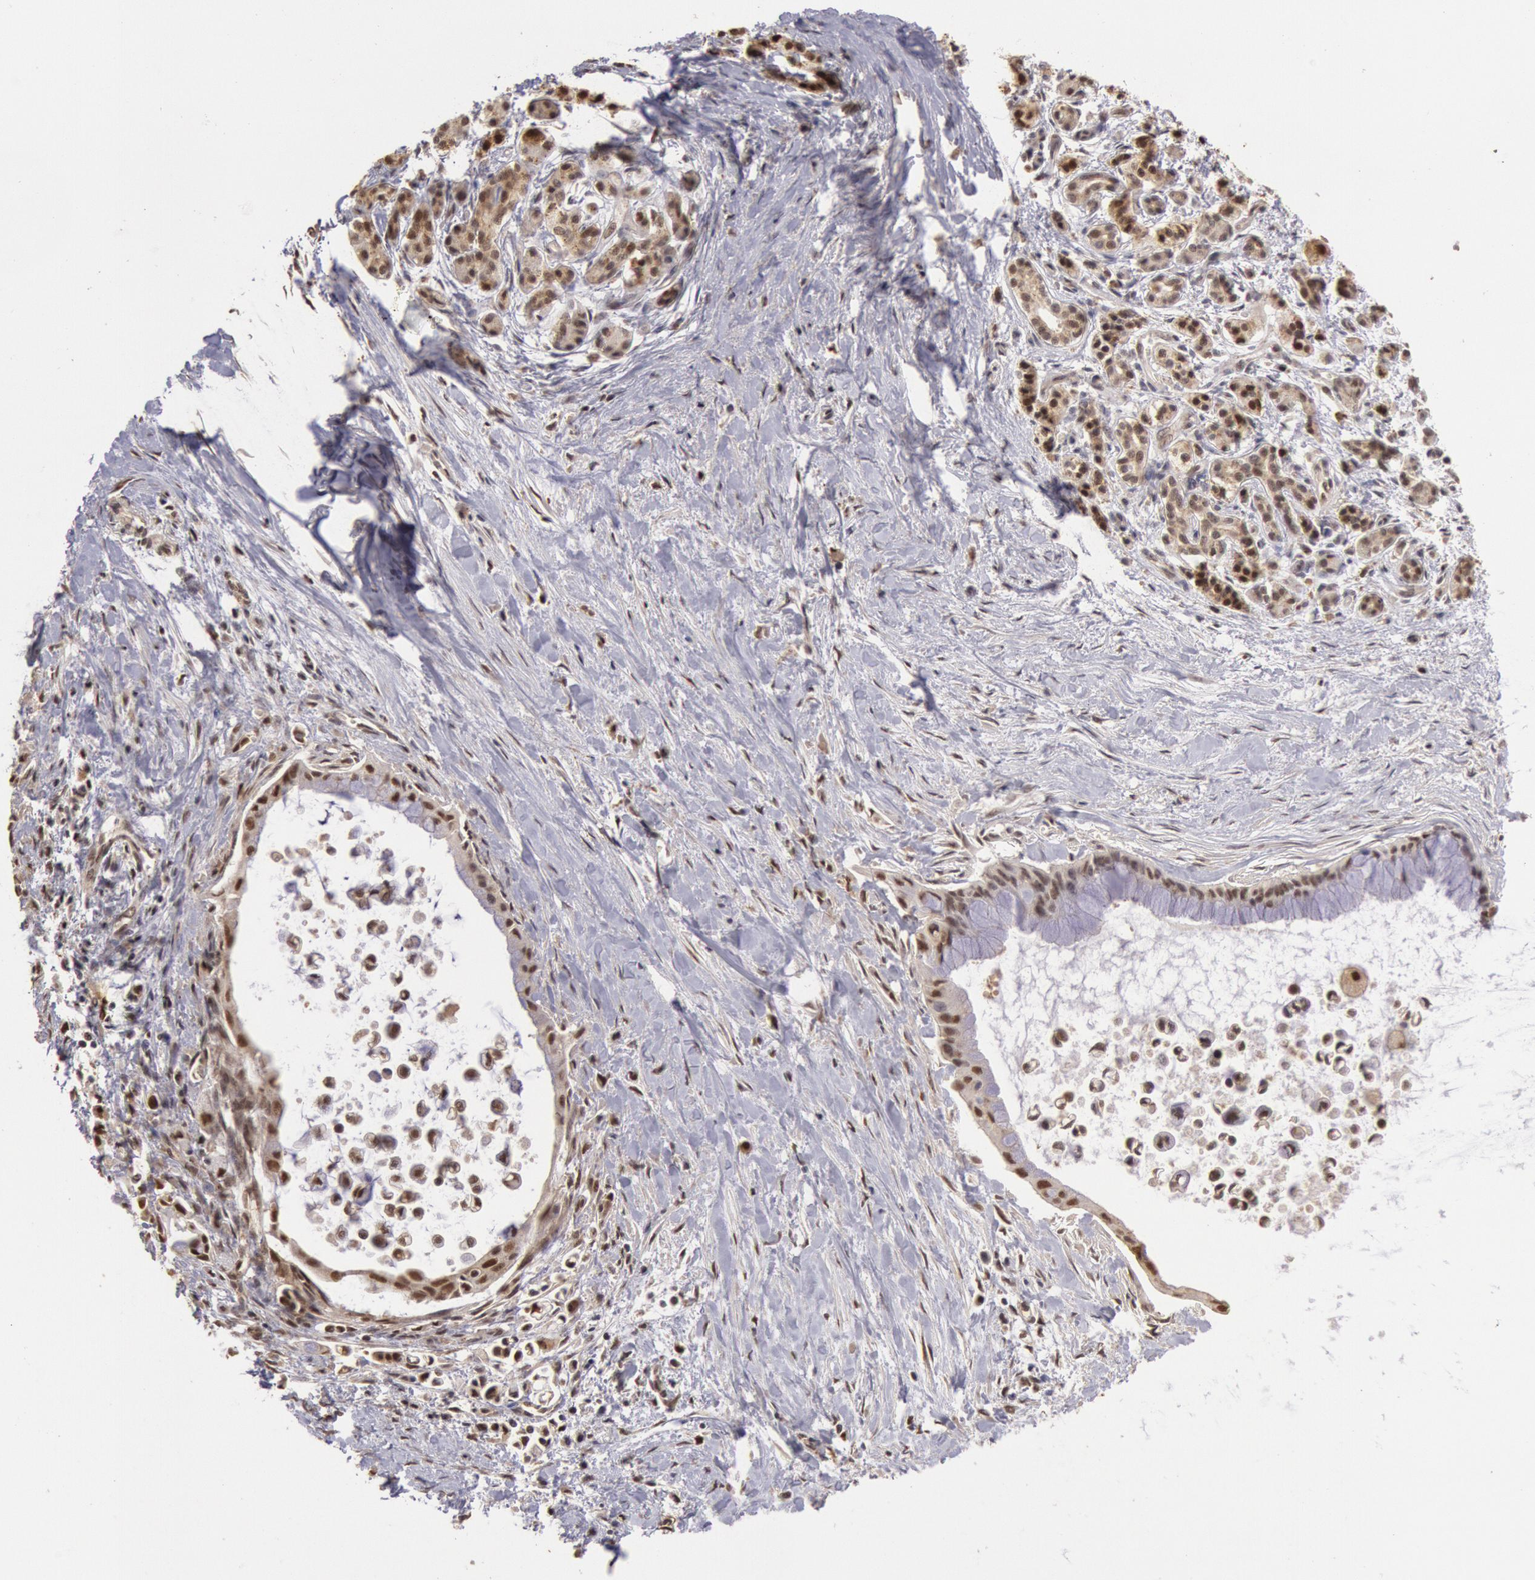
{"staining": {"intensity": "moderate", "quantity": "25%-75%", "location": "nuclear"}, "tissue": "pancreatic cancer", "cell_type": "Tumor cells", "image_type": "cancer", "snomed": [{"axis": "morphology", "description": "Adenocarcinoma, NOS"}, {"axis": "topography", "description": "Pancreas"}], "caption": "Pancreatic adenocarcinoma stained for a protein reveals moderate nuclear positivity in tumor cells.", "gene": "LIG4", "patient": {"sex": "male", "age": 59}}